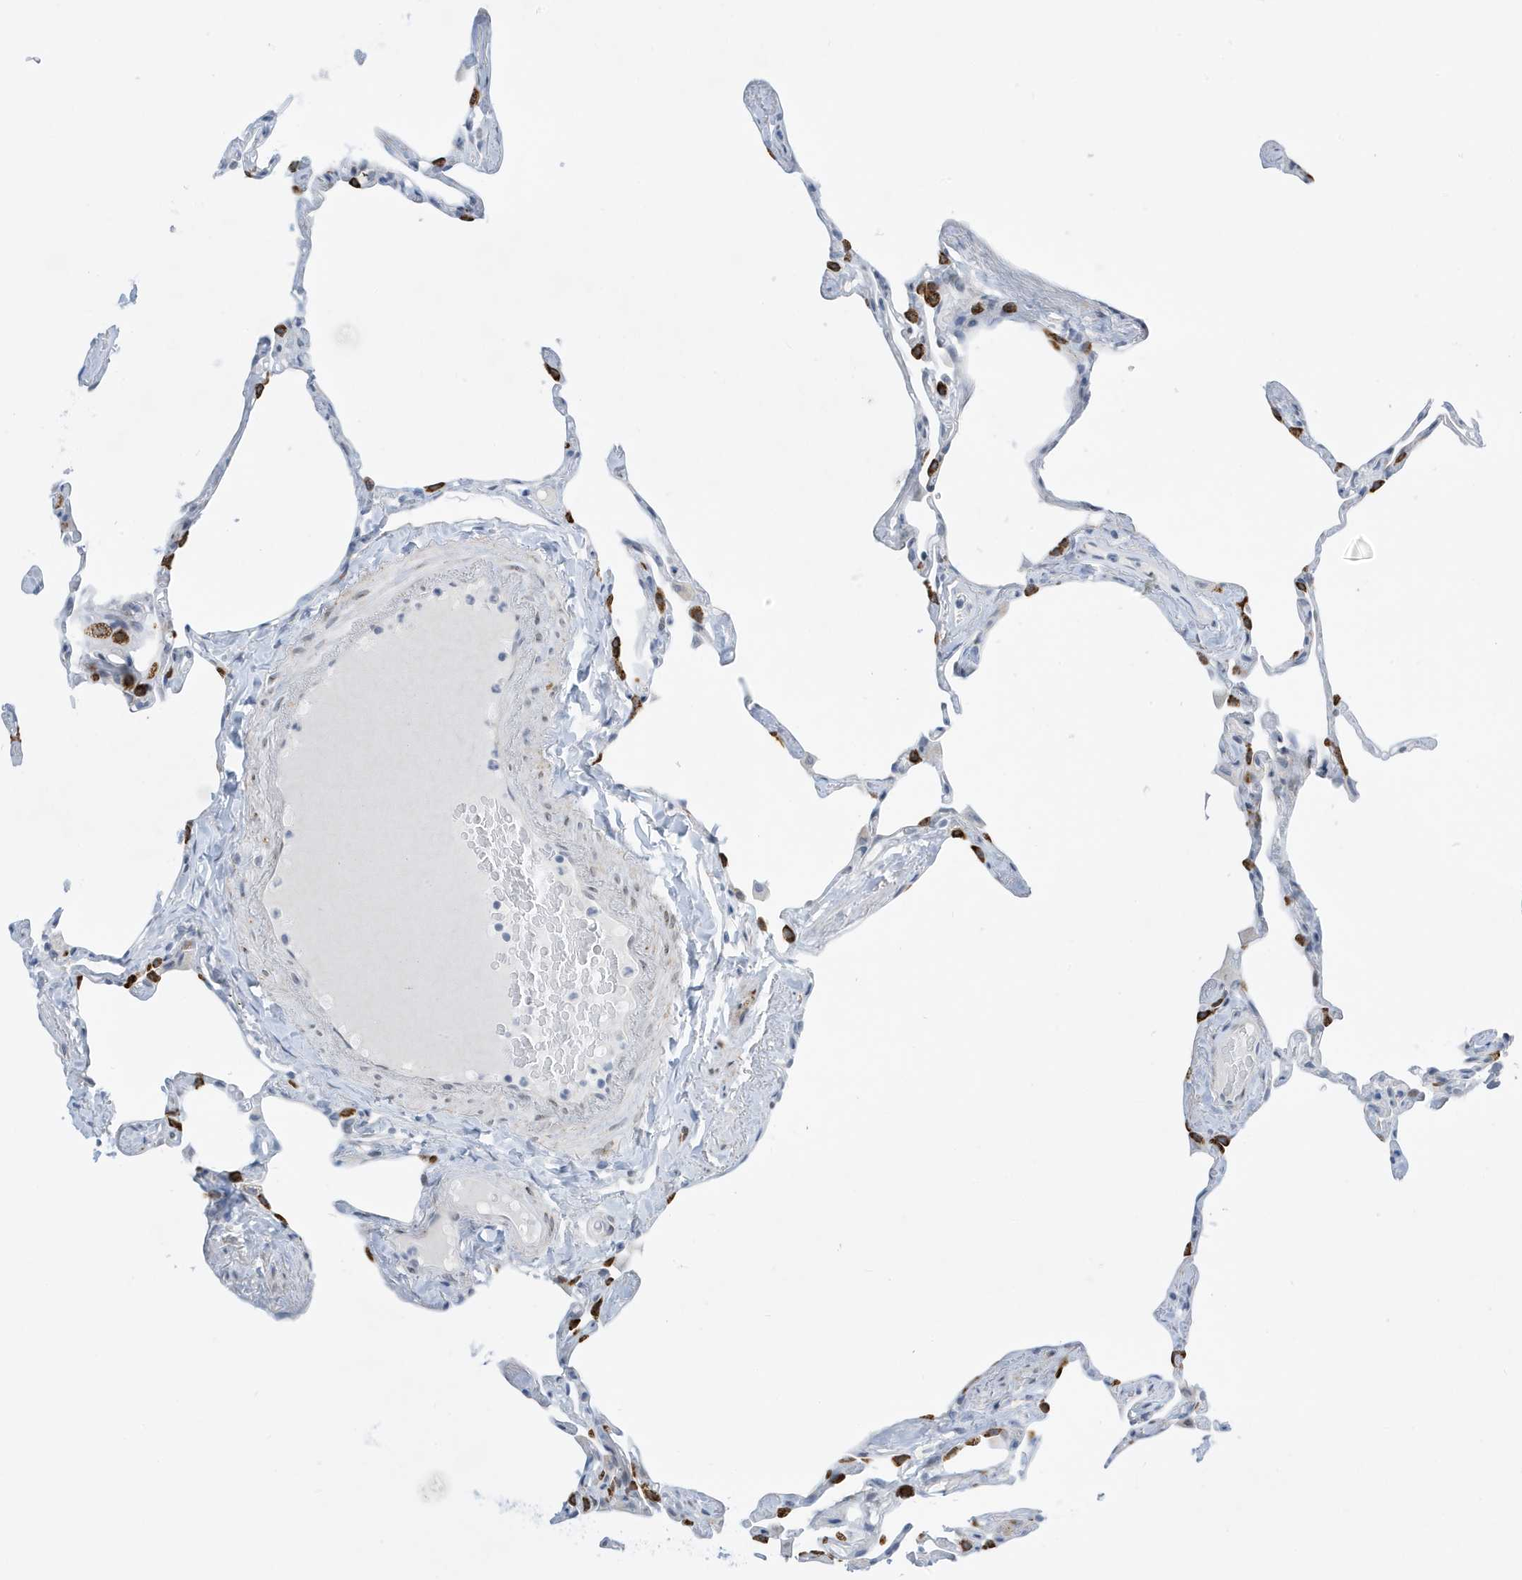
{"staining": {"intensity": "strong", "quantity": "<25%", "location": "cytoplasmic/membranous"}, "tissue": "lung", "cell_type": "Alveolar cells", "image_type": "normal", "snomed": [{"axis": "morphology", "description": "Normal tissue, NOS"}, {"axis": "topography", "description": "Lung"}], "caption": "High-power microscopy captured an IHC photomicrograph of unremarkable lung, revealing strong cytoplasmic/membranous expression in approximately <25% of alveolar cells.", "gene": "SEMA3F", "patient": {"sex": "male", "age": 65}}